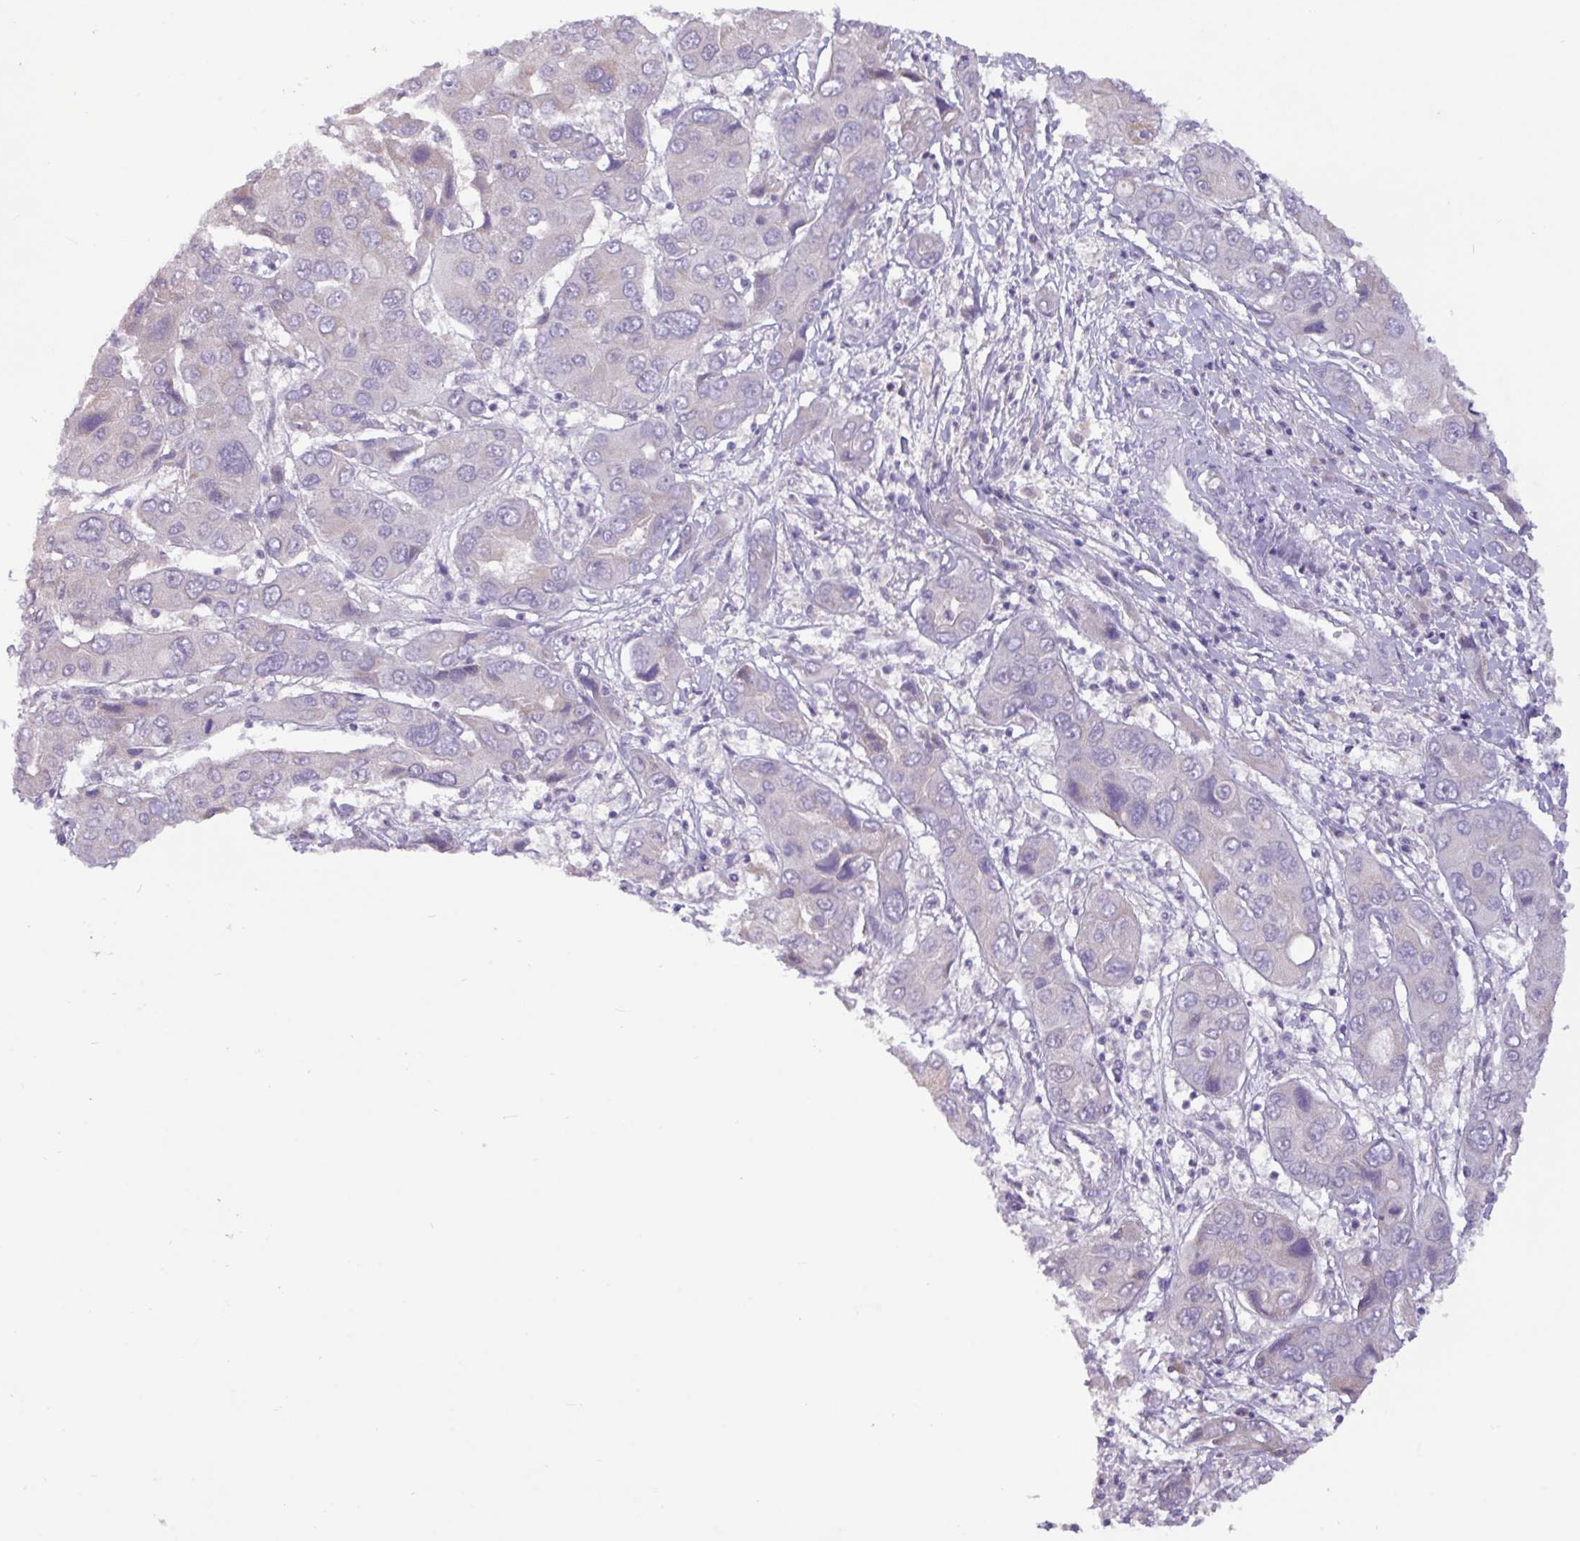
{"staining": {"intensity": "negative", "quantity": "none", "location": "none"}, "tissue": "liver cancer", "cell_type": "Tumor cells", "image_type": "cancer", "snomed": [{"axis": "morphology", "description": "Cholangiocarcinoma"}, {"axis": "topography", "description": "Liver"}], "caption": "This is an immunohistochemistry image of human liver cancer. There is no staining in tumor cells.", "gene": "PAX8", "patient": {"sex": "male", "age": 67}}